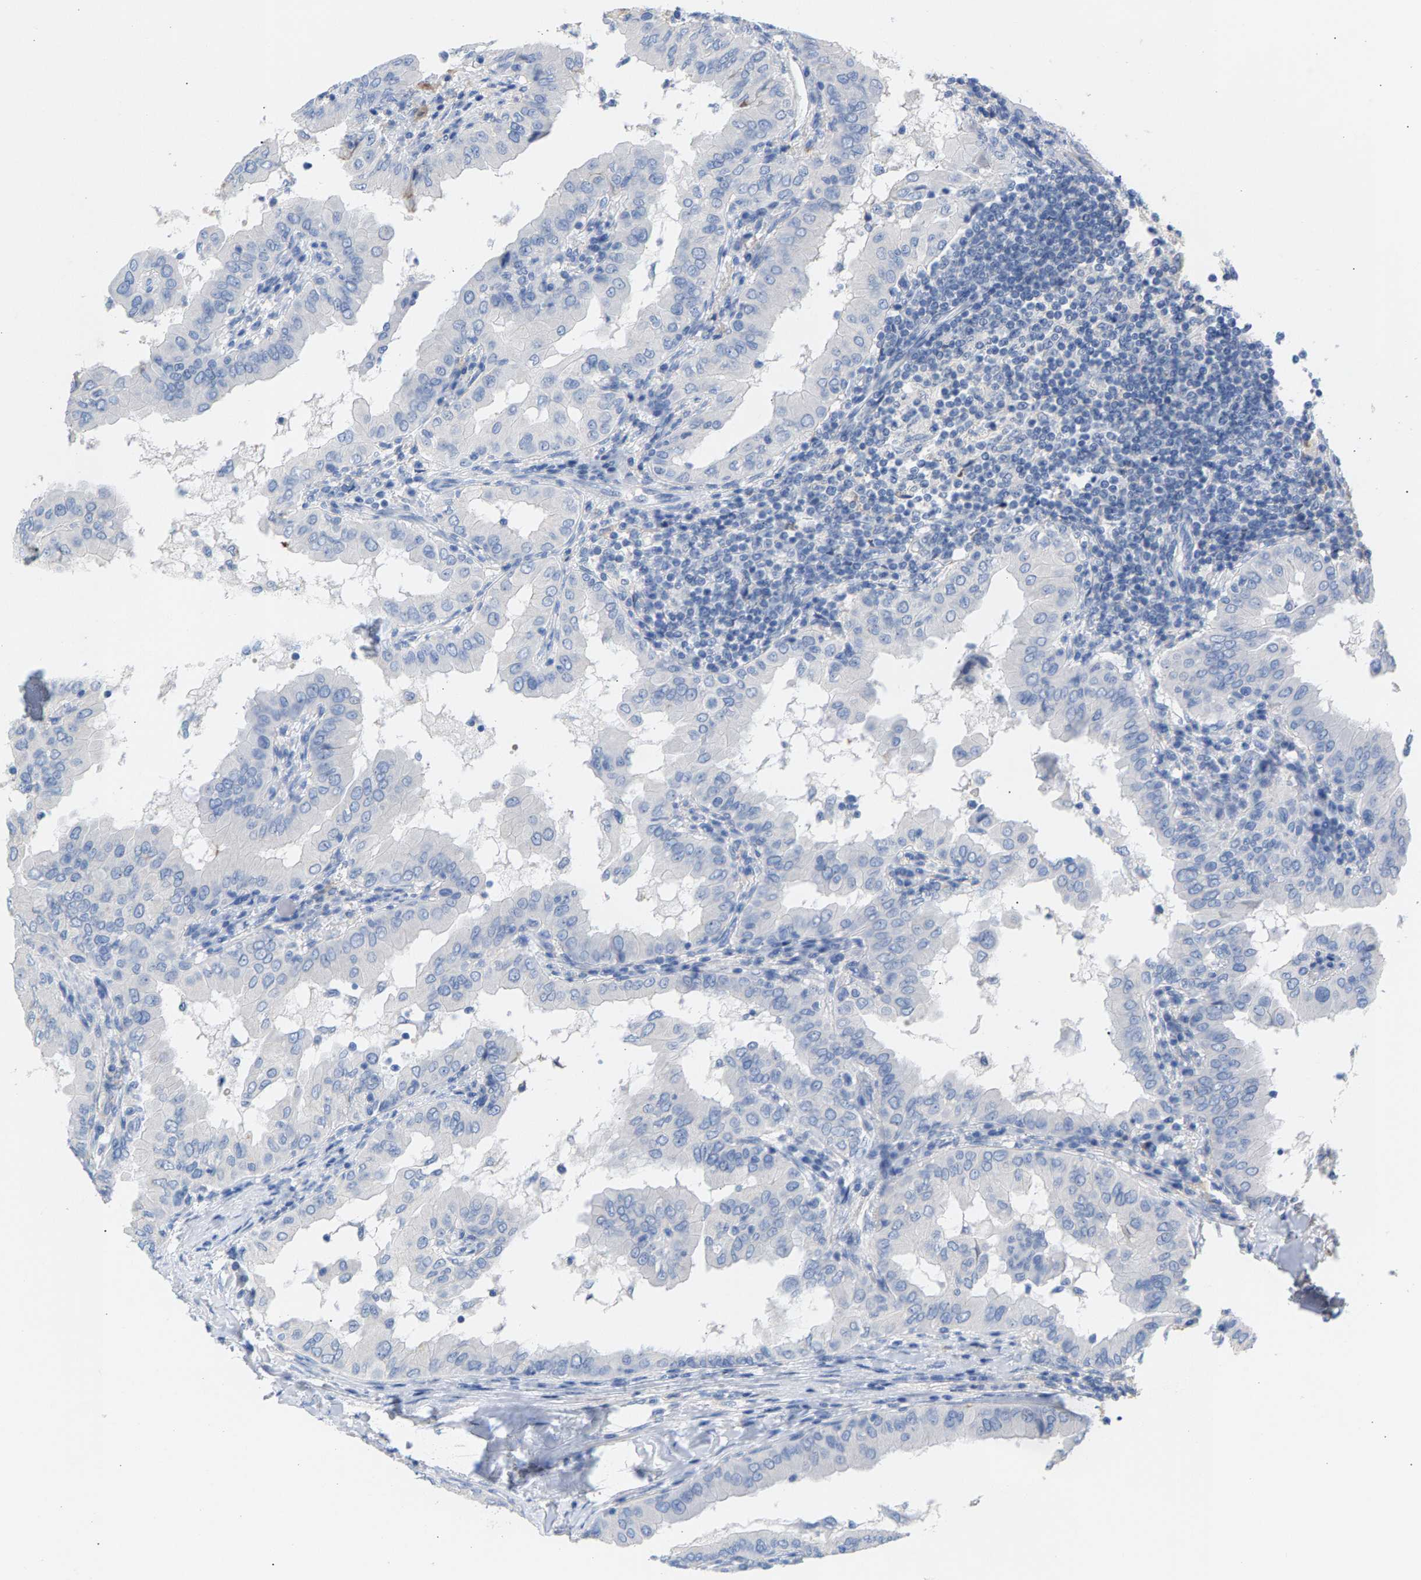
{"staining": {"intensity": "negative", "quantity": "none", "location": "none"}, "tissue": "thyroid cancer", "cell_type": "Tumor cells", "image_type": "cancer", "snomed": [{"axis": "morphology", "description": "Papillary adenocarcinoma, NOS"}, {"axis": "topography", "description": "Thyroid gland"}], "caption": "Protein analysis of papillary adenocarcinoma (thyroid) shows no significant staining in tumor cells.", "gene": "APOH", "patient": {"sex": "male", "age": 33}}